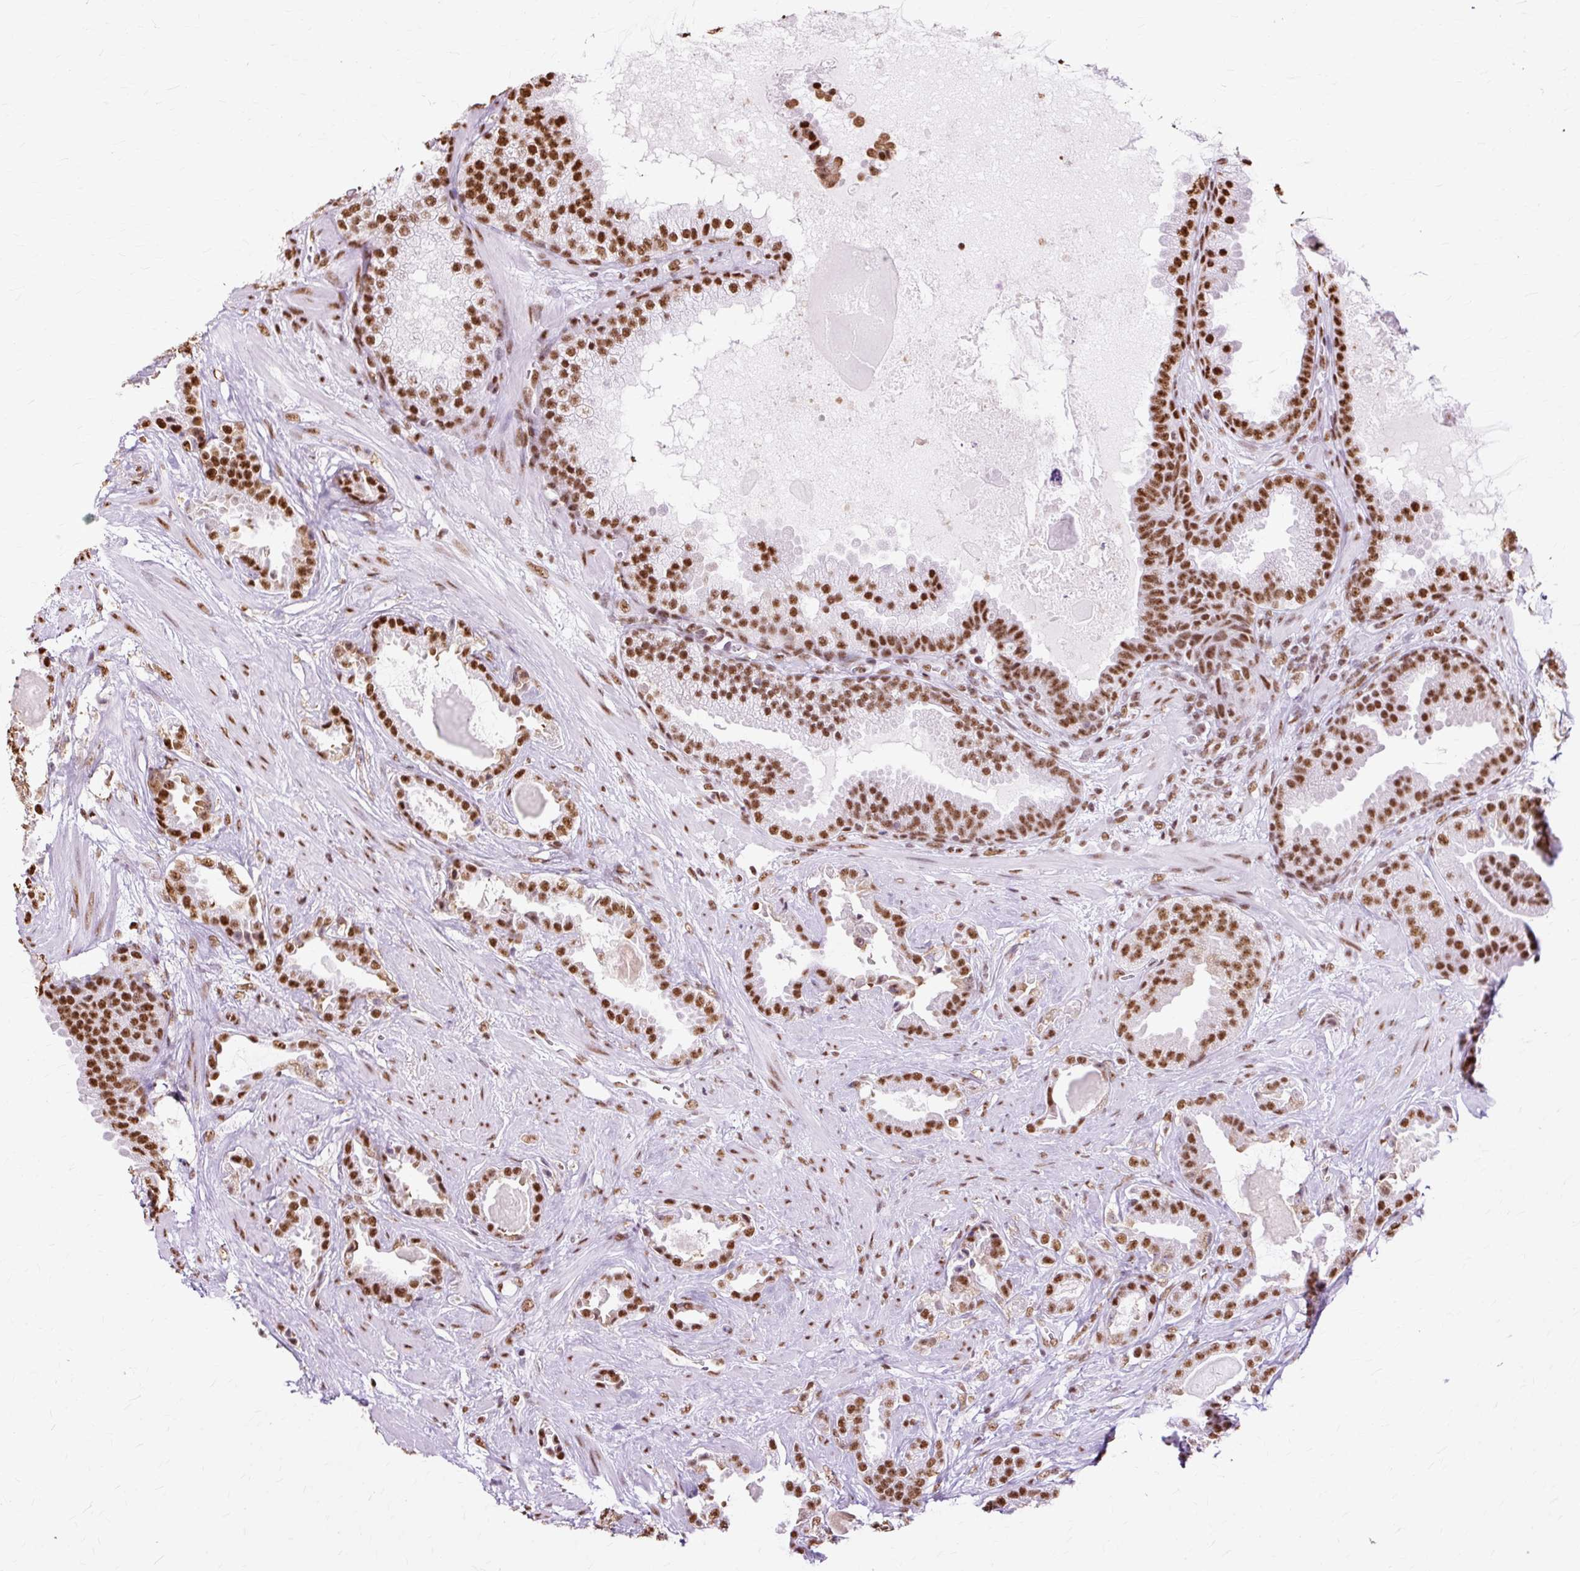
{"staining": {"intensity": "strong", "quantity": ">75%", "location": "nuclear"}, "tissue": "prostate cancer", "cell_type": "Tumor cells", "image_type": "cancer", "snomed": [{"axis": "morphology", "description": "Adenocarcinoma, Low grade"}, {"axis": "topography", "description": "Prostate"}], "caption": "Human prostate low-grade adenocarcinoma stained with a protein marker demonstrates strong staining in tumor cells.", "gene": "XRCC6", "patient": {"sex": "male", "age": 62}}